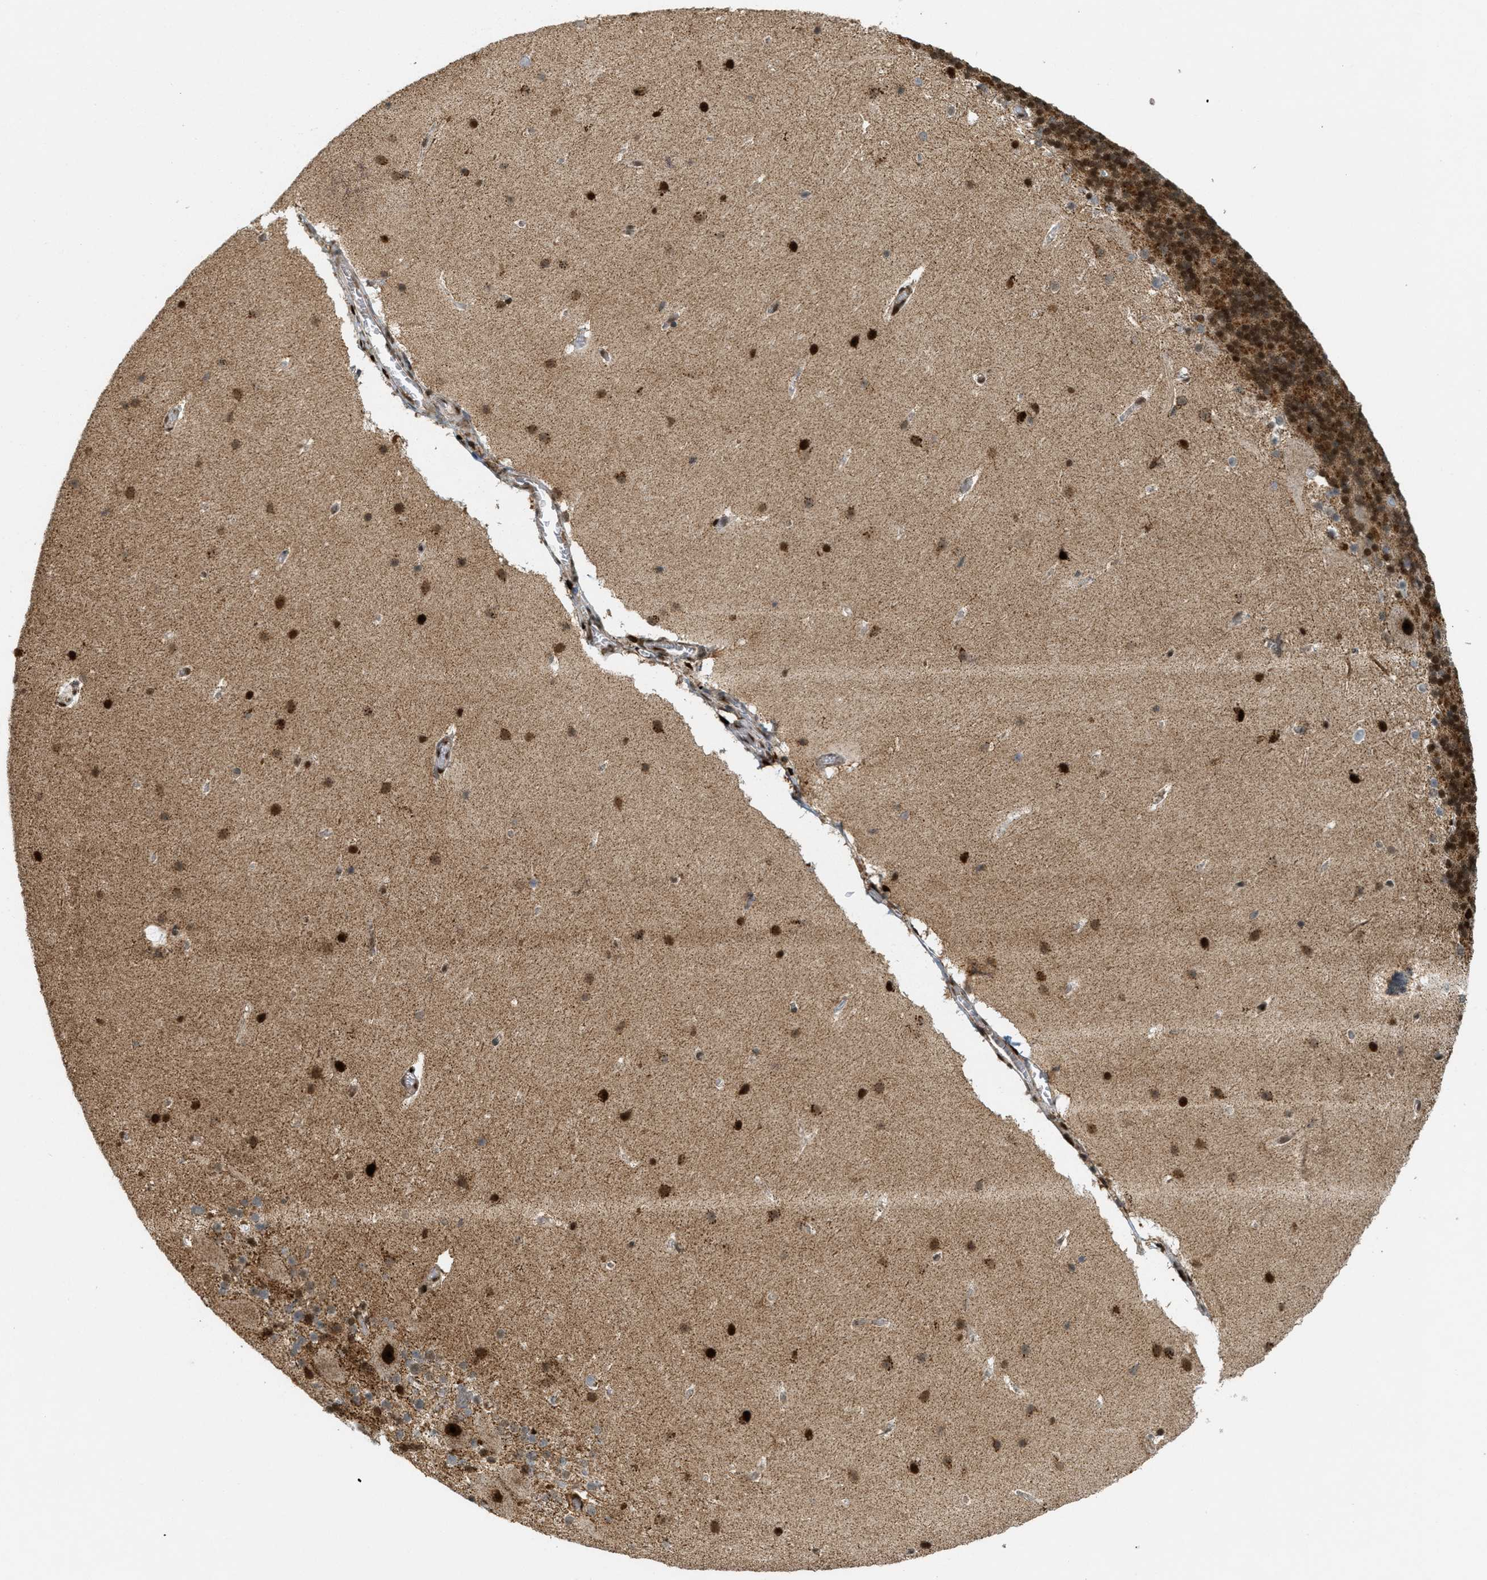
{"staining": {"intensity": "strong", "quantity": ">75%", "location": "cytoplasmic/membranous,nuclear"}, "tissue": "cerebellum", "cell_type": "Cells in granular layer", "image_type": "normal", "snomed": [{"axis": "morphology", "description": "Normal tissue, NOS"}, {"axis": "topography", "description": "Cerebellum"}], "caption": "Immunohistochemistry image of unremarkable cerebellum stained for a protein (brown), which shows high levels of strong cytoplasmic/membranous,nuclear expression in about >75% of cells in granular layer.", "gene": "TLK1", "patient": {"sex": "female", "age": 19}}